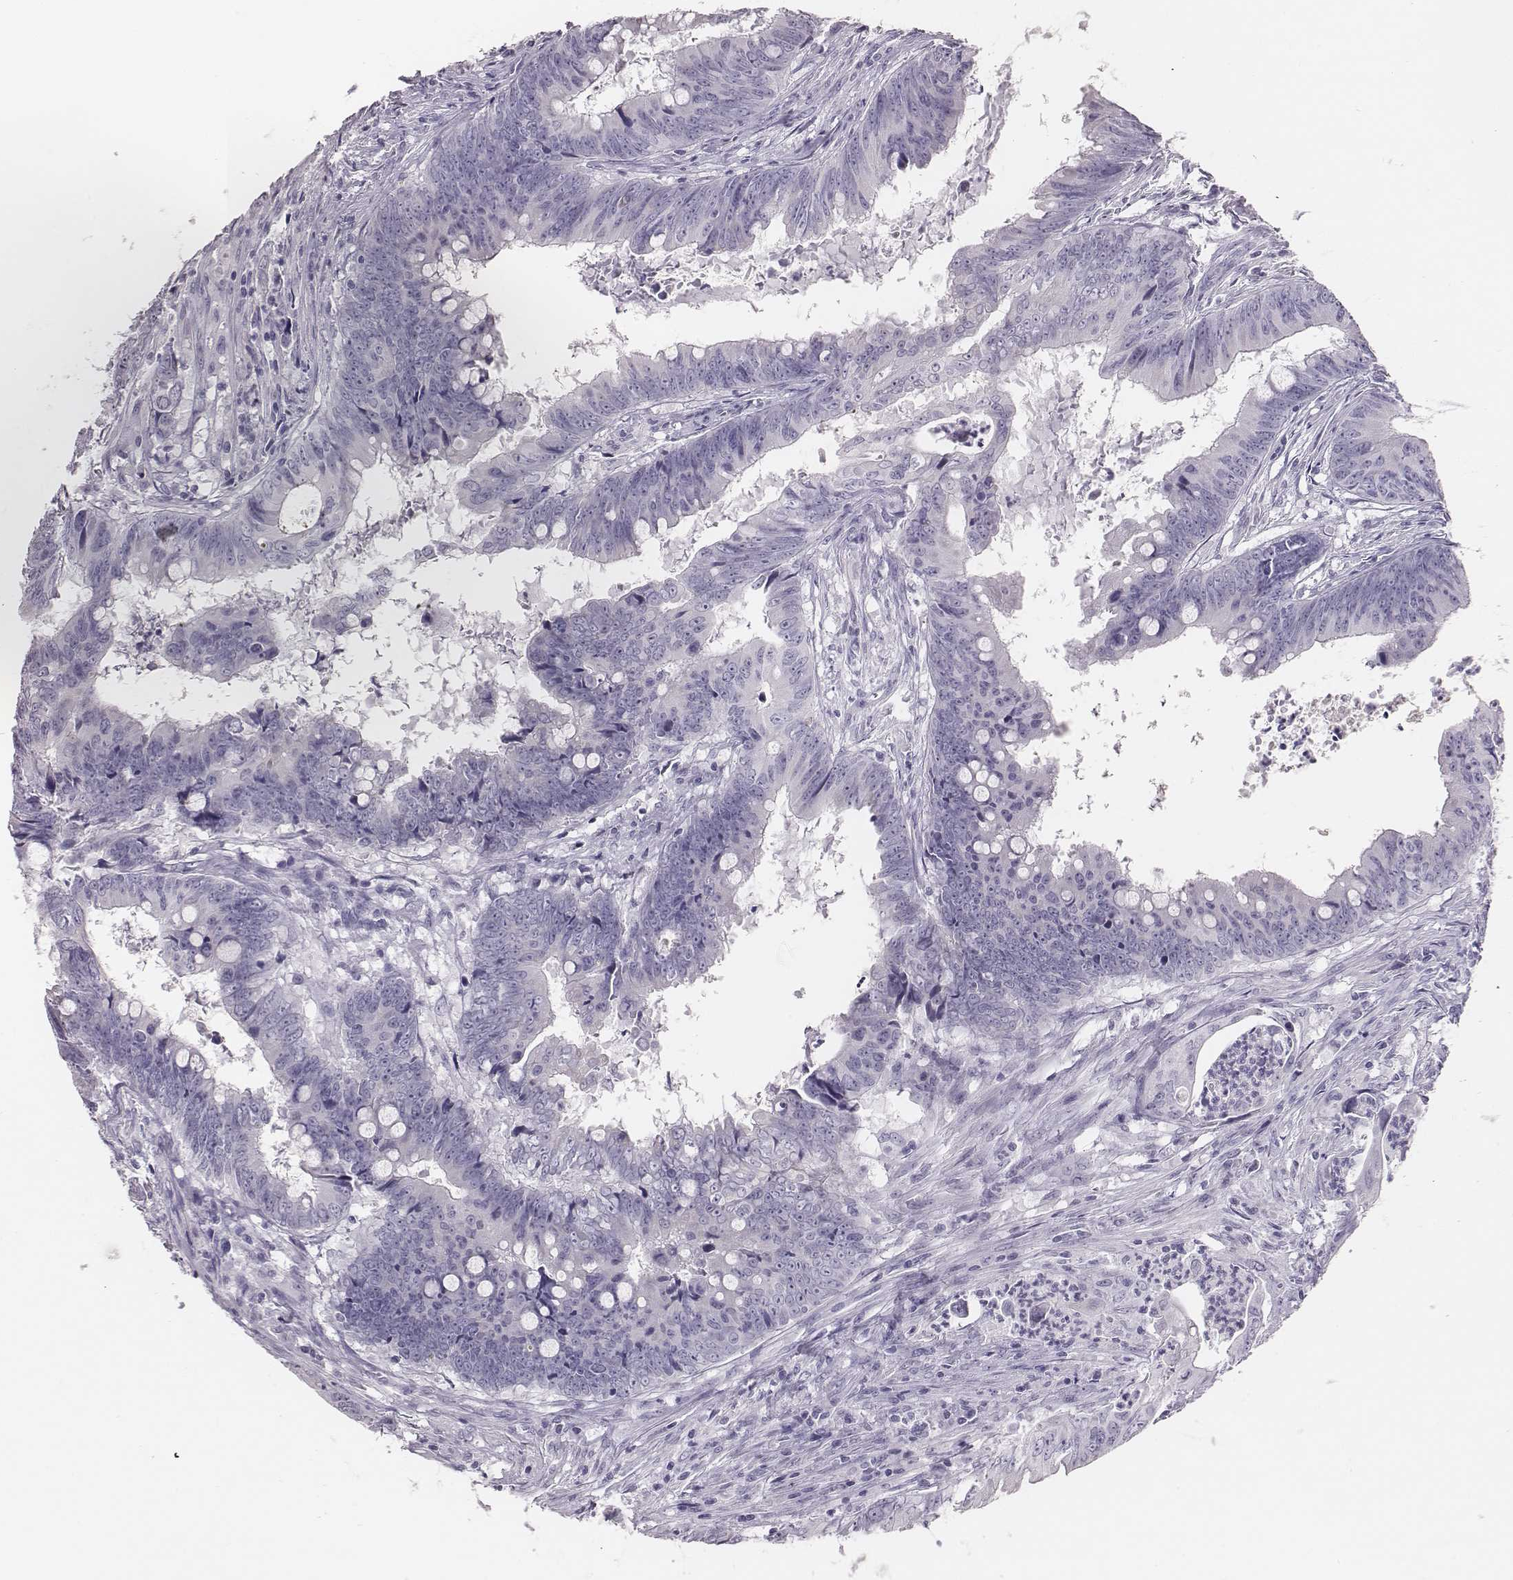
{"staining": {"intensity": "negative", "quantity": "none", "location": "none"}, "tissue": "colorectal cancer", "cell_type": "Tumor cells", "image_type": "cancer", "snomed": [{"axis": "morphology", "description": "Adenocarcinoma, NOS"}, {"axis": "topography", "description": "Colon"}], "caption": "High power microscopy histopathology image of an immunohistochemistry (IHC) micrograph of colorectal cancer, revealing no significant staining in tumor cells.", "gene": "H1-6", "patient": {"sex": "female", "age": 82}}